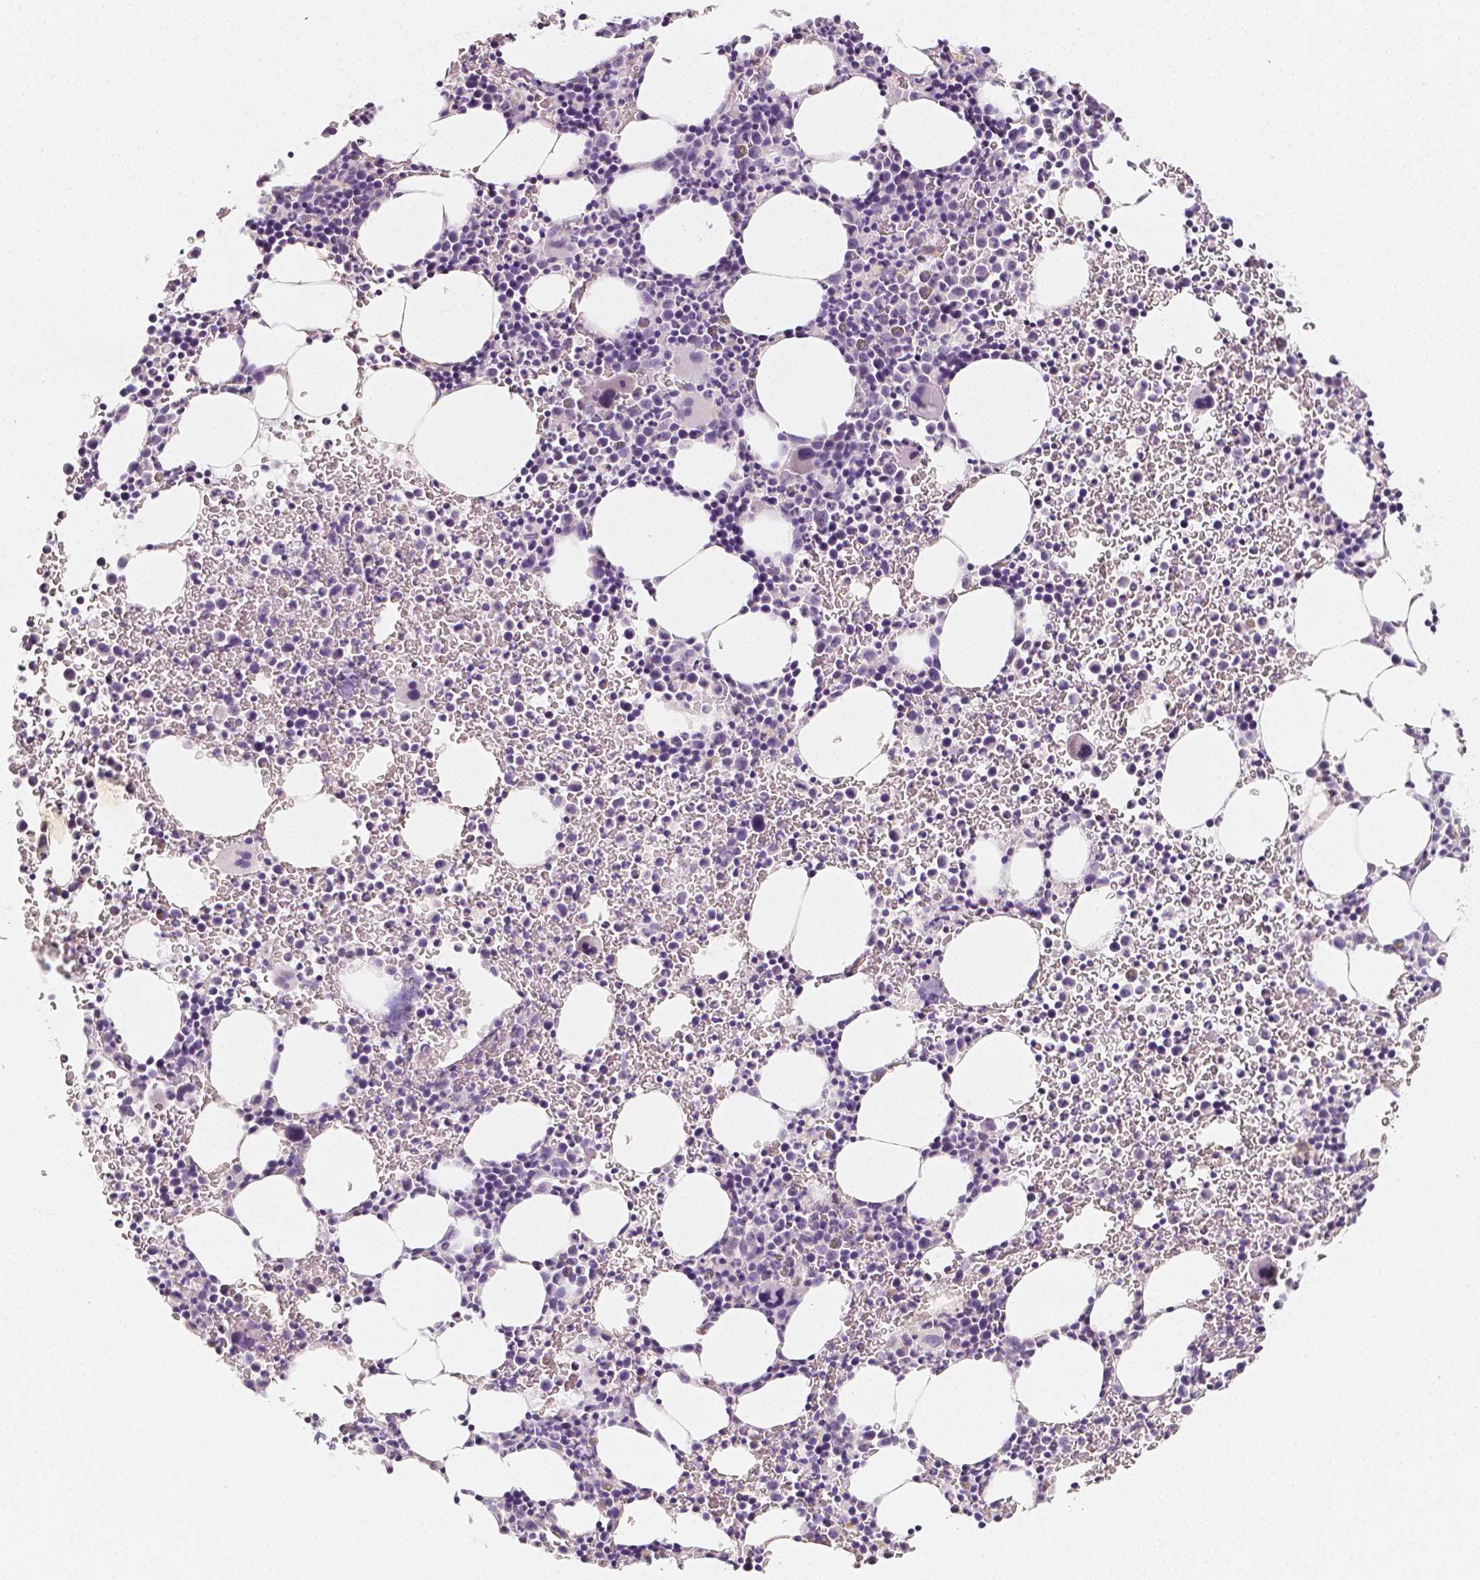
{"staining": {"intensity": "negative", "quantity": "none", "location": "none"}, "tissue": "bone marrow", "cell_type": "Hematopoietic cells", "image_type": "normal", "snomed": [{"axis": "morphology", "description": "Normal tissue, NOS"}, {"axis": "topography", "description": "Bone marrow"}], "caption": "Immunohistochemical staining of benign human bone marrow shows no significant staining in hematopoietic cells.", "gene": "HNF1B", "patient": {"sex": "male", "age": 58}}